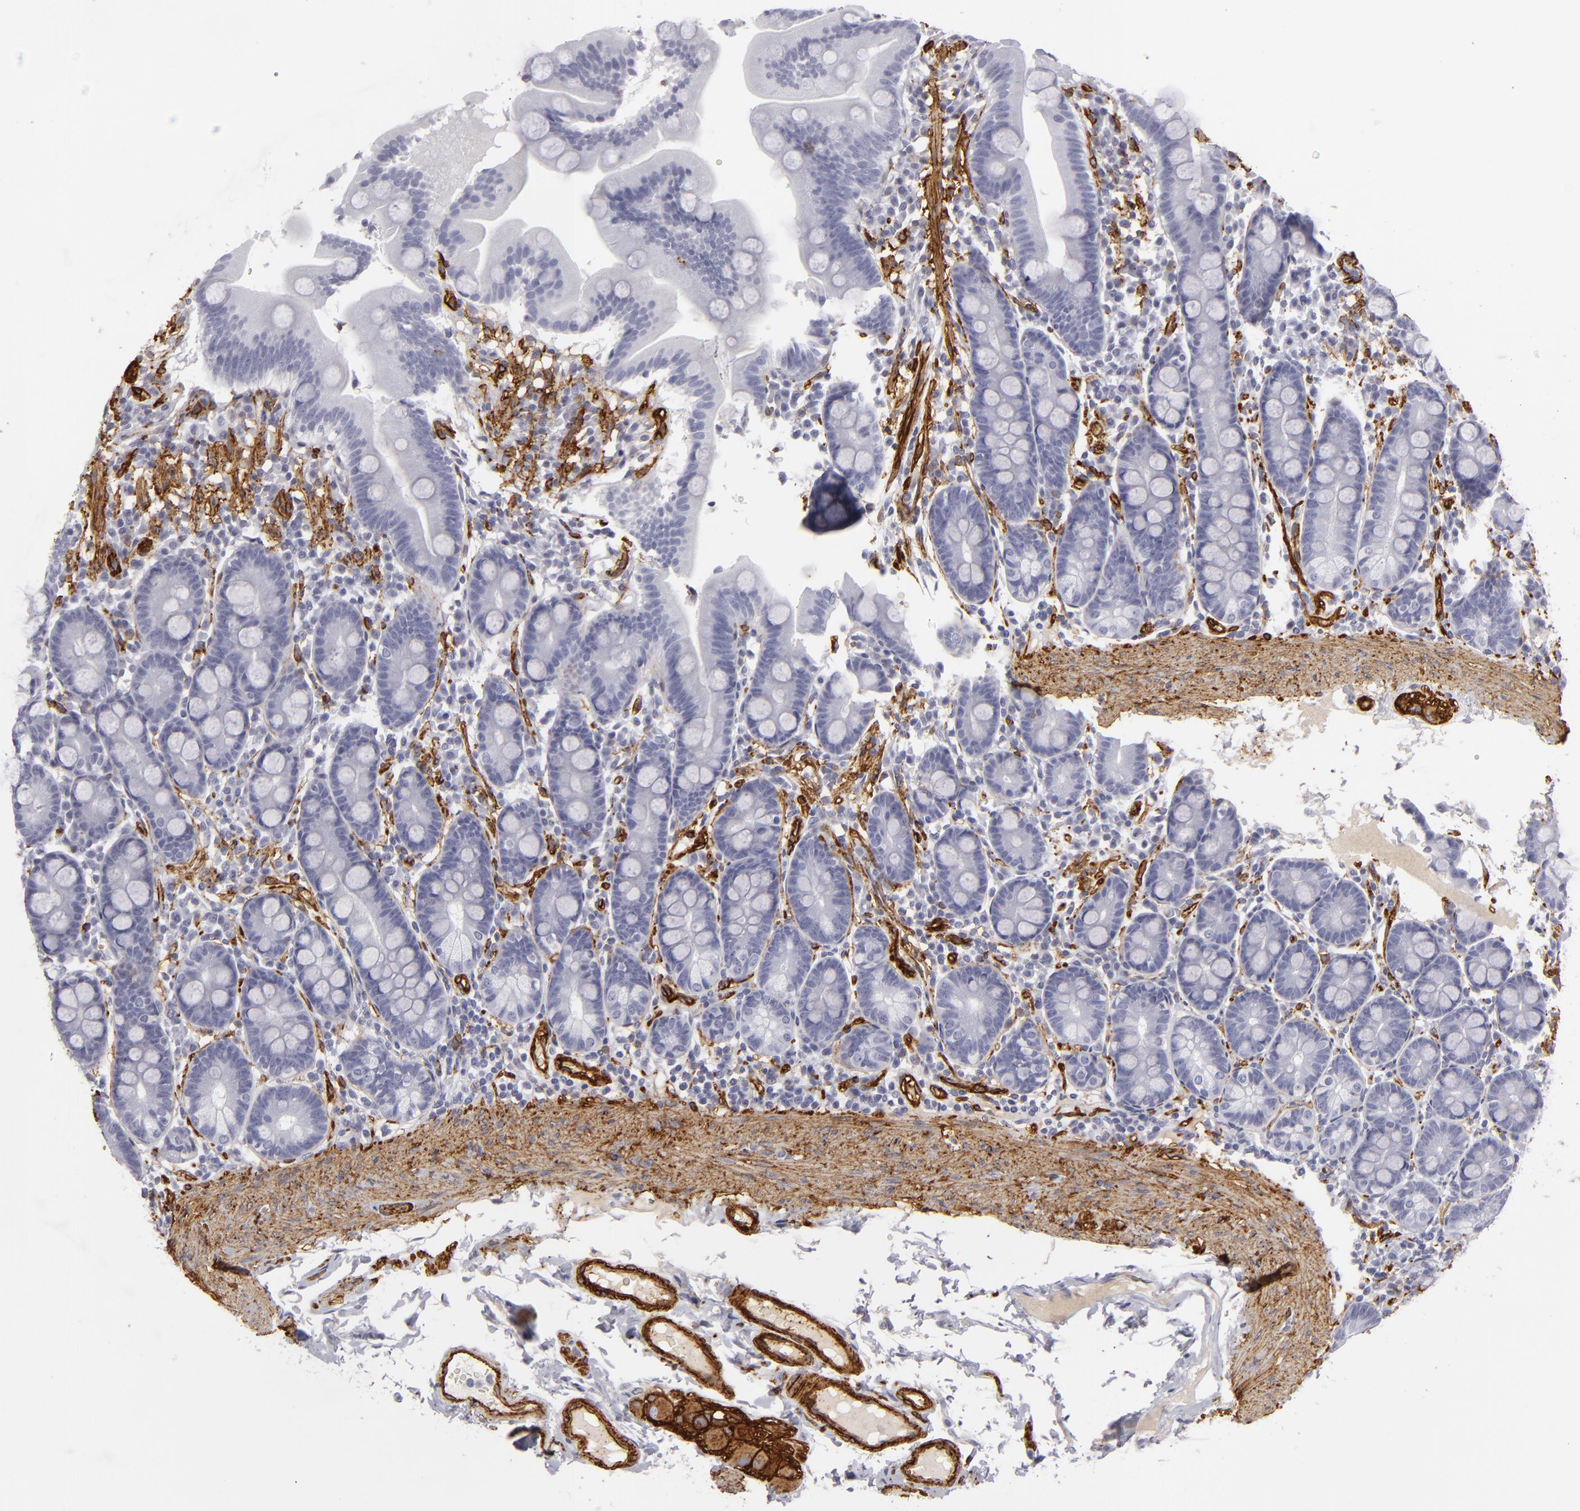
{"staining": {"intensity": "negative", "quantity": "none", "location": "none"}, "tissue": "duodenum", "cell_type": "Glandular cells", "image_type": "normal", "snomed": [{"axis": "morphology", "description": "Normal tissue, NOS"}, {"axis": "topography", "description": "Duodenum"}], "caption": "This micrograph is of benign duodenum stained with IHC to label a protein in brown with the nuclei are counter-stained blue. There is no staining in glandular cells. The staining was performed using DAB (3,3'-diaminobenzidine) to visualize the protein expression in brown, while the nuclei were stained in blue with hematoxylin (Magnification: 20x).", "gene": "MCAM", "patient": {"sex": "male", "age": 50}}